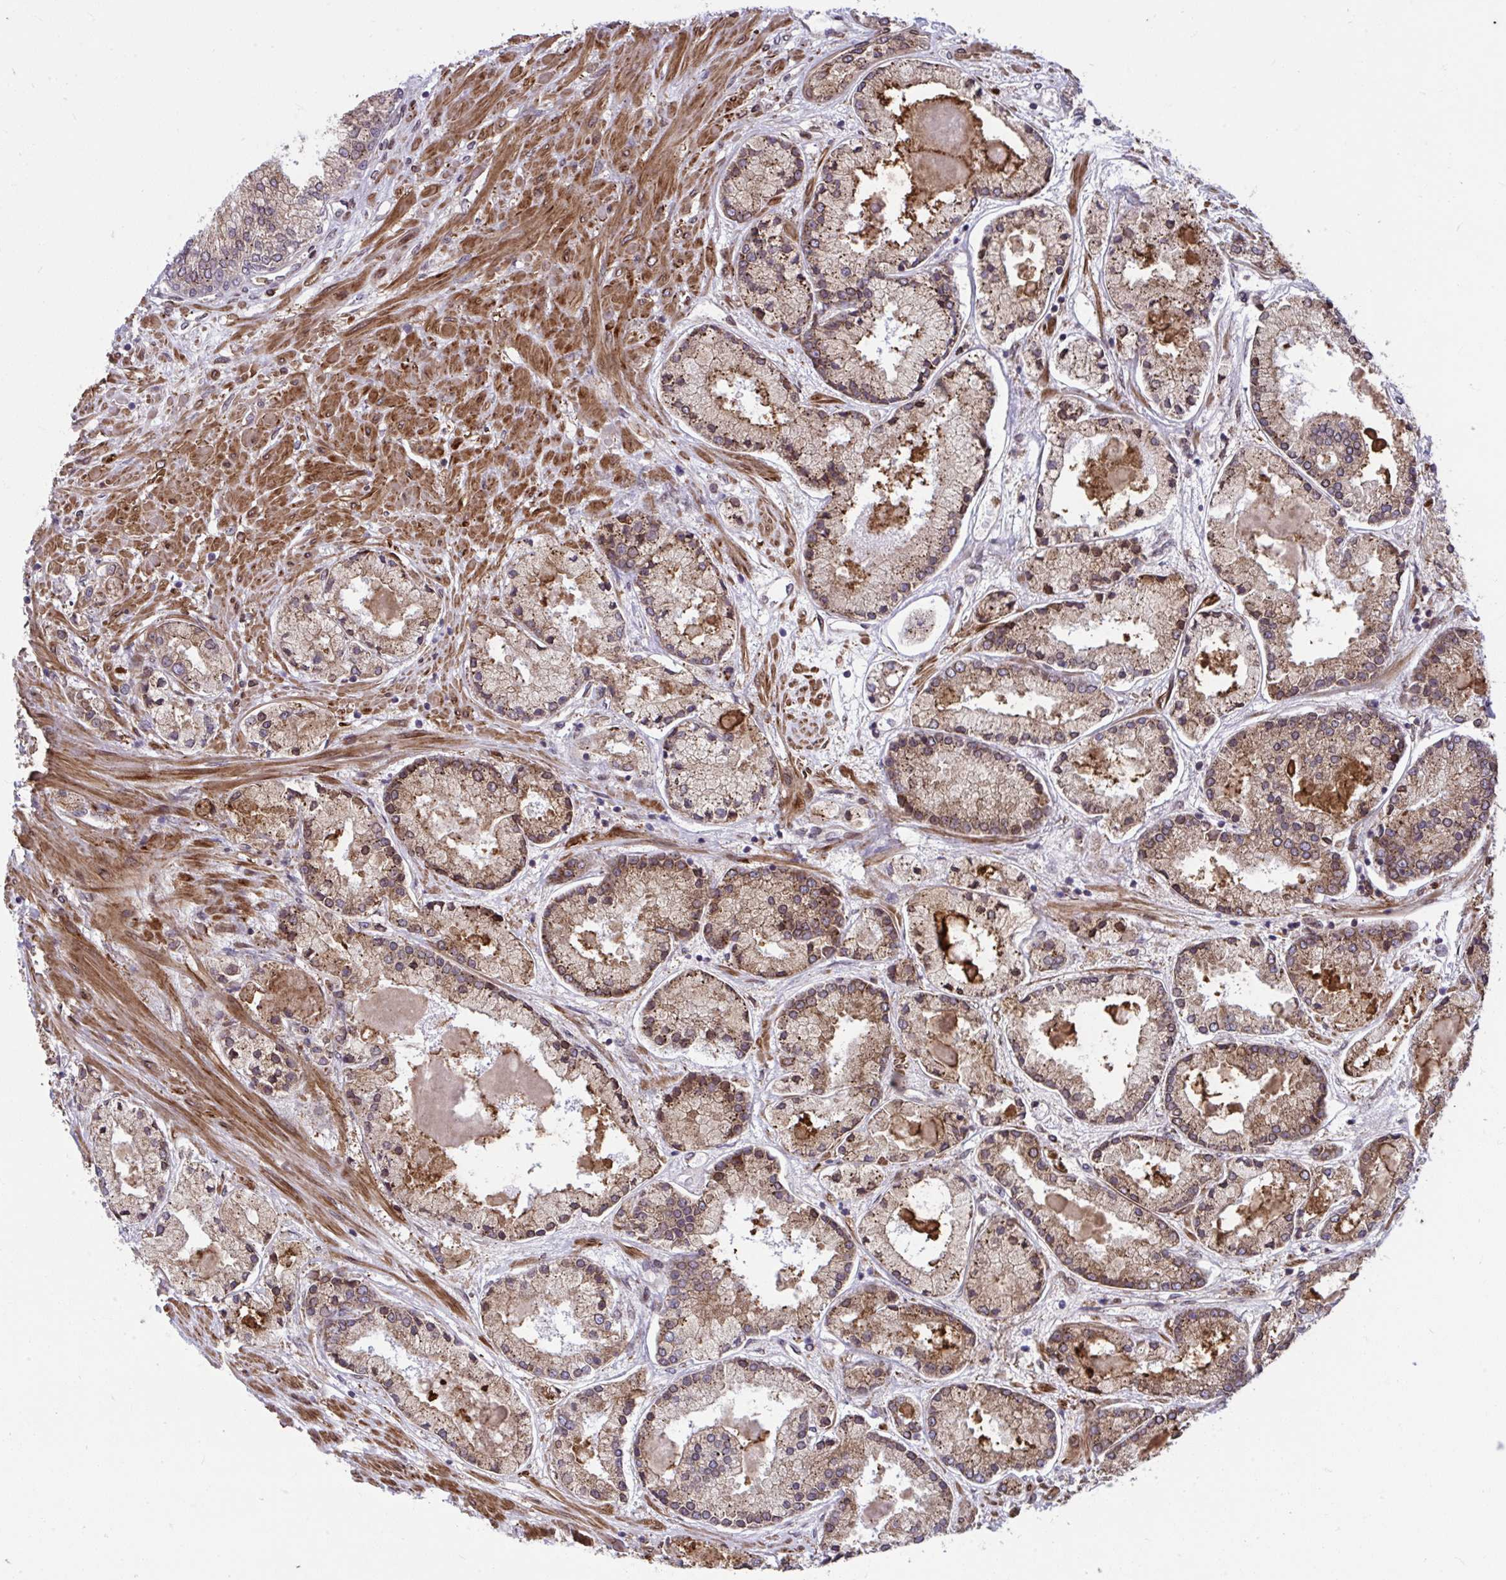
{"staining": {"intensity": "moderate", "quantity": "25%-75%", "location": "cytoplasmic/membranous"}, "tissue": "prostate cancer", "cell_type": "Tumor cells", "image_type": "cancer", "snomed": [{"axis": "morphology", "description": "Adenocarcinoma, High grade"}, {"axis": "topography", "description": "Prostate"}], "caption": "Human prostate cancer stained for a protein (brown) exhibits moderate cytoplasmic/membranous positive staining in approximately 25%-75% of tumor cells.", "gene": "STIM2", "patient": {"sex": "male", "age": 67}}